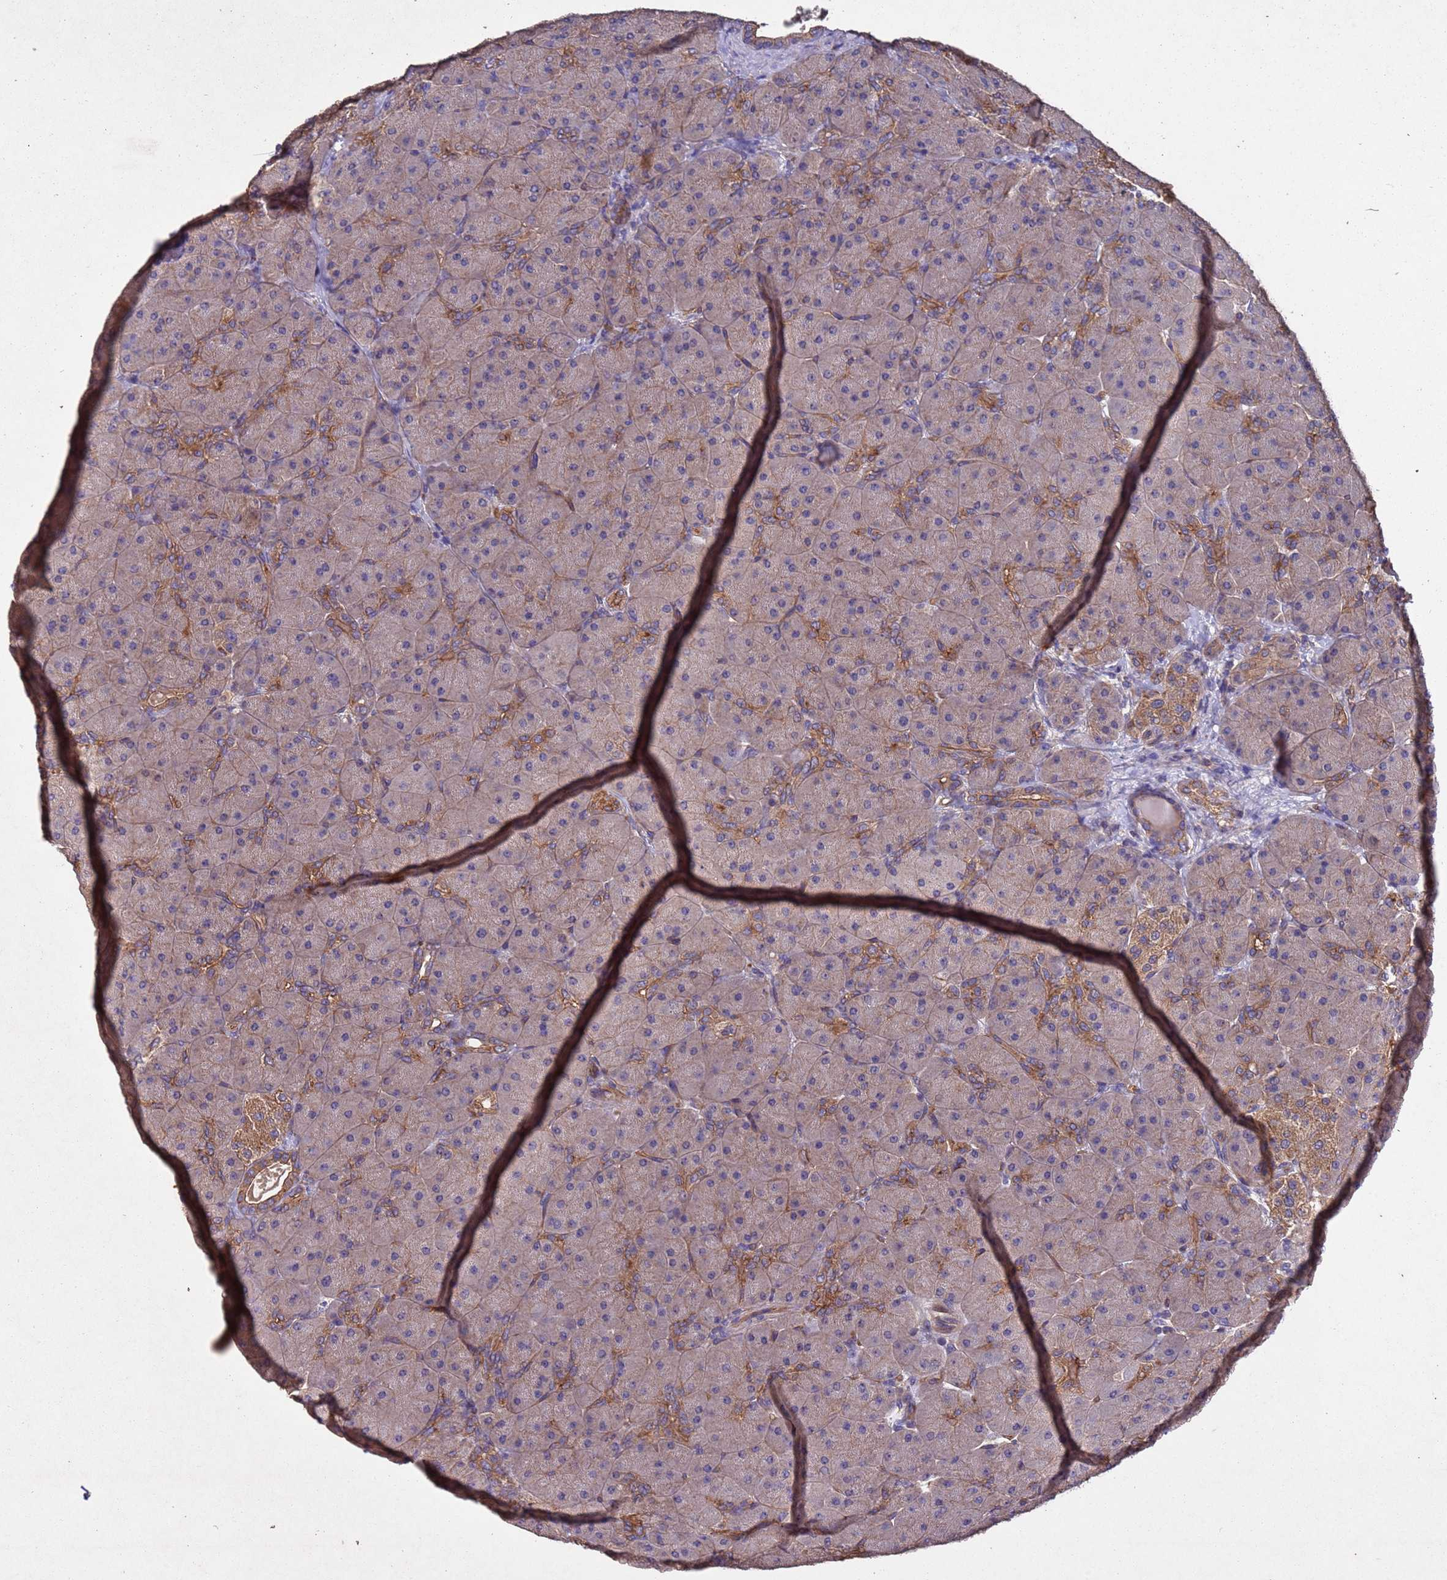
{"staining": {"intensity": "moderate", "quantity": "<25%", "location": "cytoplasmic/membranous"}, "tissue": "pancreas", "cell_type": "Exocrine glandular cells", "image_type": "normal", "snomed": [{"axis": "morphology", "description": "Normal tissue, NOS"}, {"axis": "topography", "description": "Pancreas"}], "caption": "A low amount of moderate cytoplasmic/membranous positivity is present in approximately <25% of exocrine glandular cells in unremarkable pancreas. (Stains: DAB in brown, nuclei in blue, Microscopy: brightfield microscopy at high magnification).", "gene": "MTX3", "patient": {"sex": "male", "age": 66}}